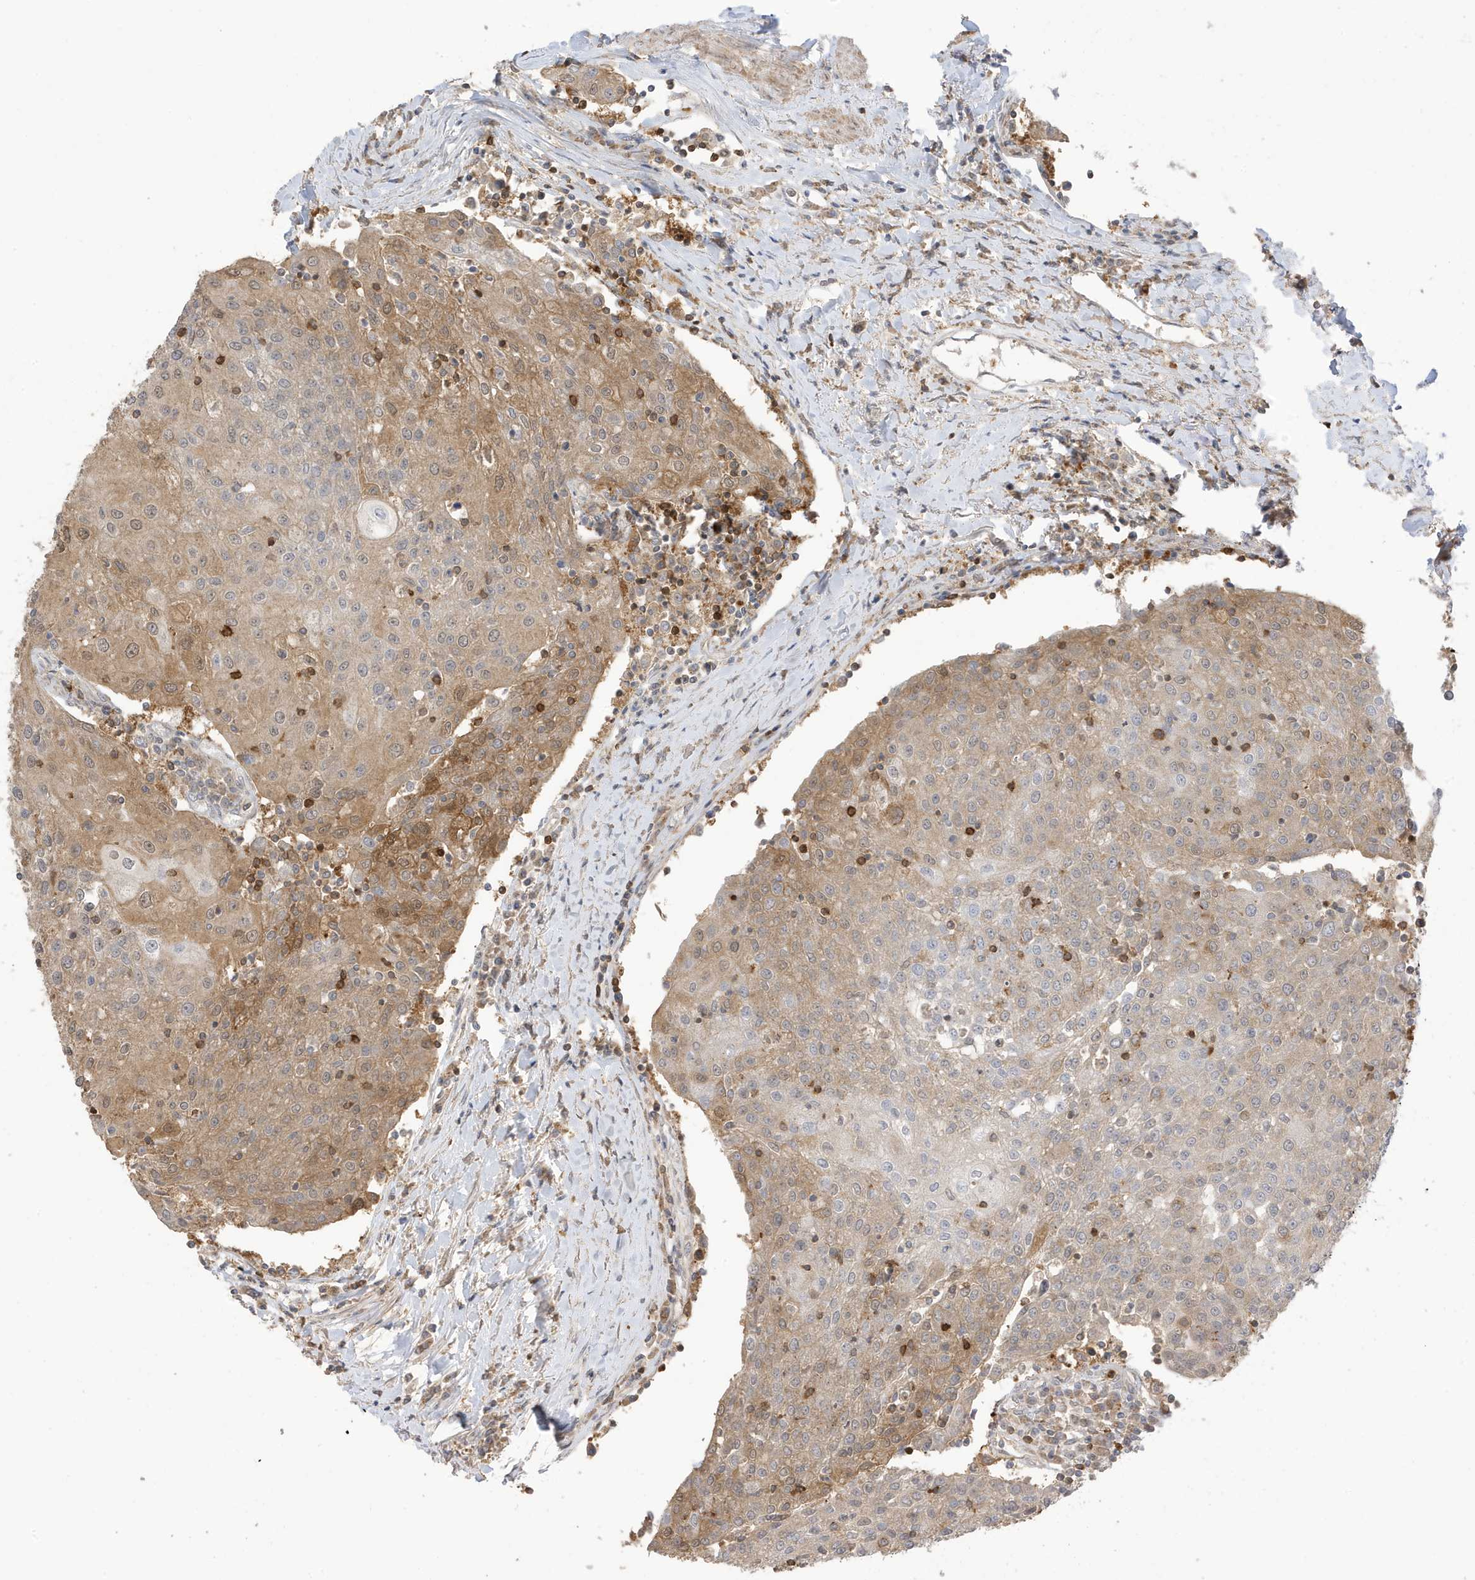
{"staining": {"intensity": "moderate", "quantity": "<25%", "location": "cytoplasmic/membranous"}, "tissue": "urothelial cancer", "cell_type": "Tumor cells", "image_type": "cancer", "snomed": [{"axis": "morphology", "description": "Urothelial carcinoma, High grade"}, {"axis": "topography", "description": "Urinary bladder"}], "caption": "Urothelial cancer stained for a protein reveals moderate cytoplasmic/membranous positivity in tumor cells.", "gene": "TAB3", "patient": {"sex": "female", "age": 85}}